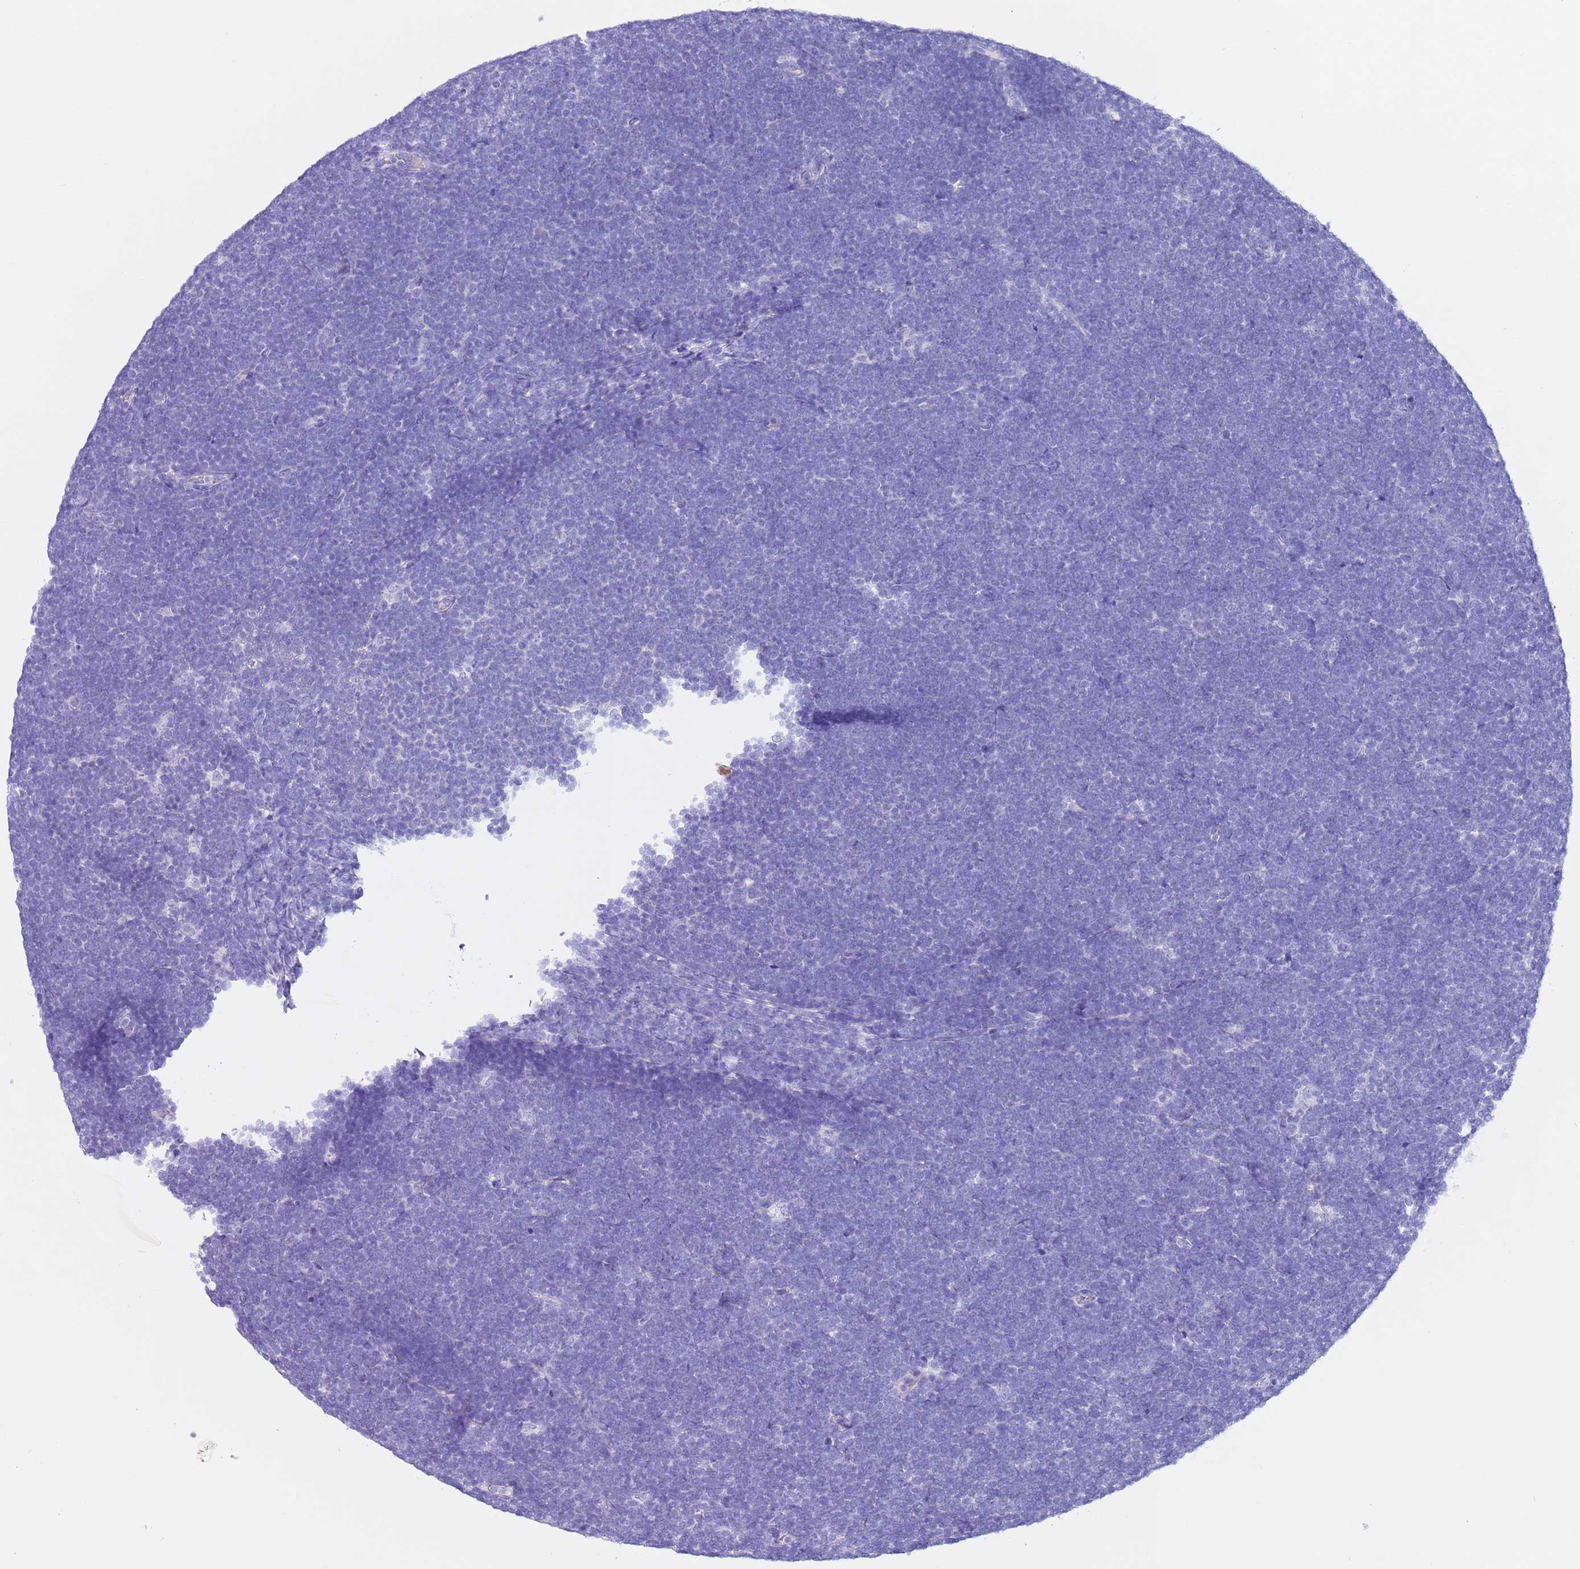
{"staining": {"intensity": "negative", "quantity": "none", "location": "none"}, "tissue": "lymphoma", "cell_type": "Tumor cells", "image_type": "cancer", "snomed": [{"axis": "morphology", "description": "Malignant lymphoma, non-Hodgkin's type, High grade"}, {"axis": "topography", "description": "Lymph node"}], "caption": "This is an IHC micrograph of high-grade malignant lymphoma, non-Hodgkin's type. There is no positivity in tumor cells.", "gene": "CPB1", "patient": {"sex": "male", "age": 13}}